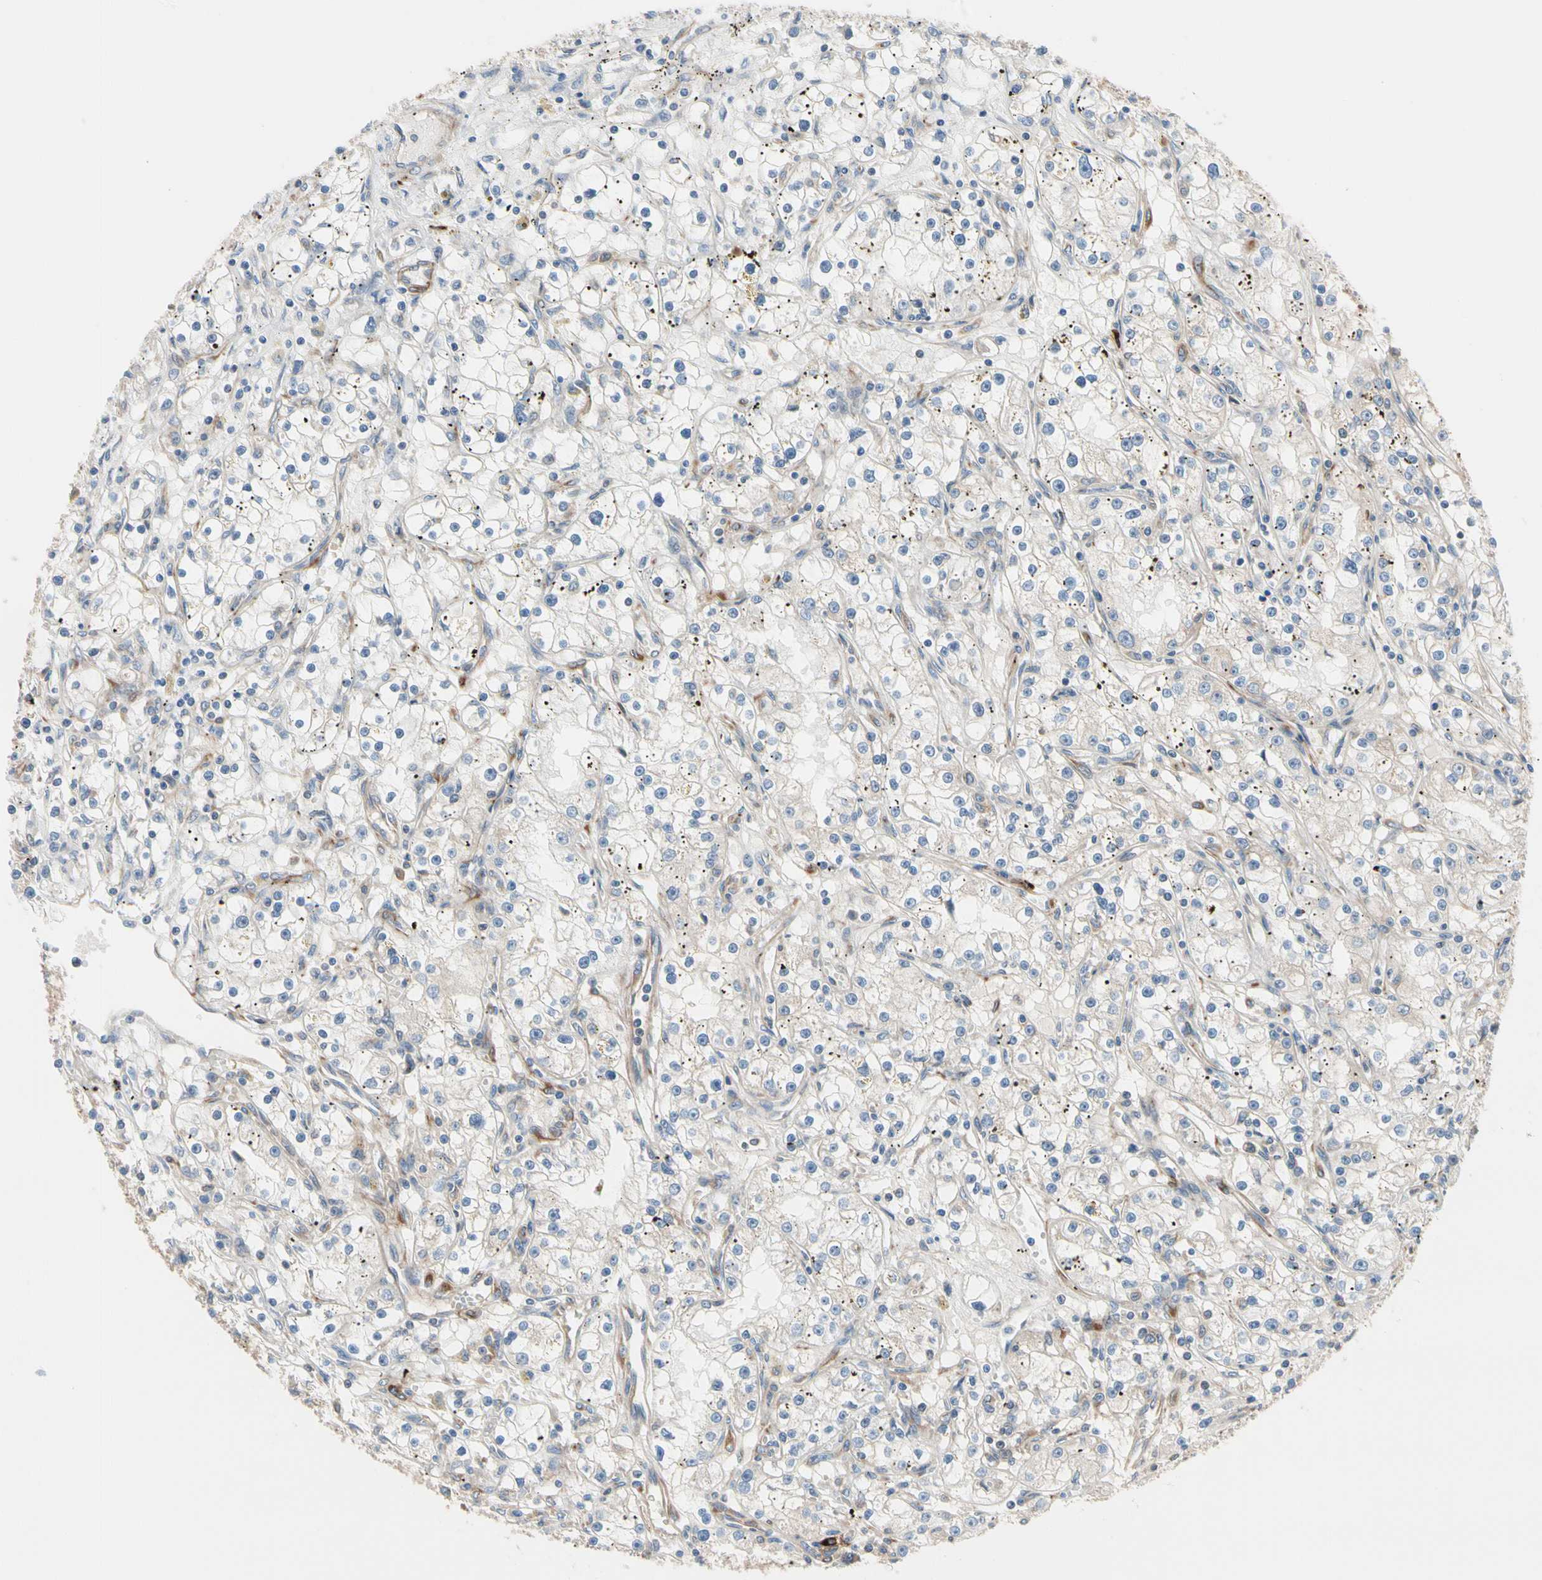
{"staining": {"intensity": "weak", "quantity": "<25%", "location": "cytoplasmic/membranous"}, "tissue": "renal cancer", "cell_type": "Tumor cells", "image_type": "cancer", "snomed": [{"axis": "morphology", "description": "Adenocarcinoma, NOS"}, {"axis": "topography", "description": "Kidney"}], "caption": "IHC histopathology image of neoplastic tissue: renal adenocarcinoma stained with DAB (3,3'-diaminobenzidine) demonstrates no significant protein positivity in tumor cells. Brightfield microscopy of IHC stained with DAB (brown) and hematoxylin (blue), captured at high magnification.", "gene": "ROCK1", "patient": {"sex": "male", "age": 56}}